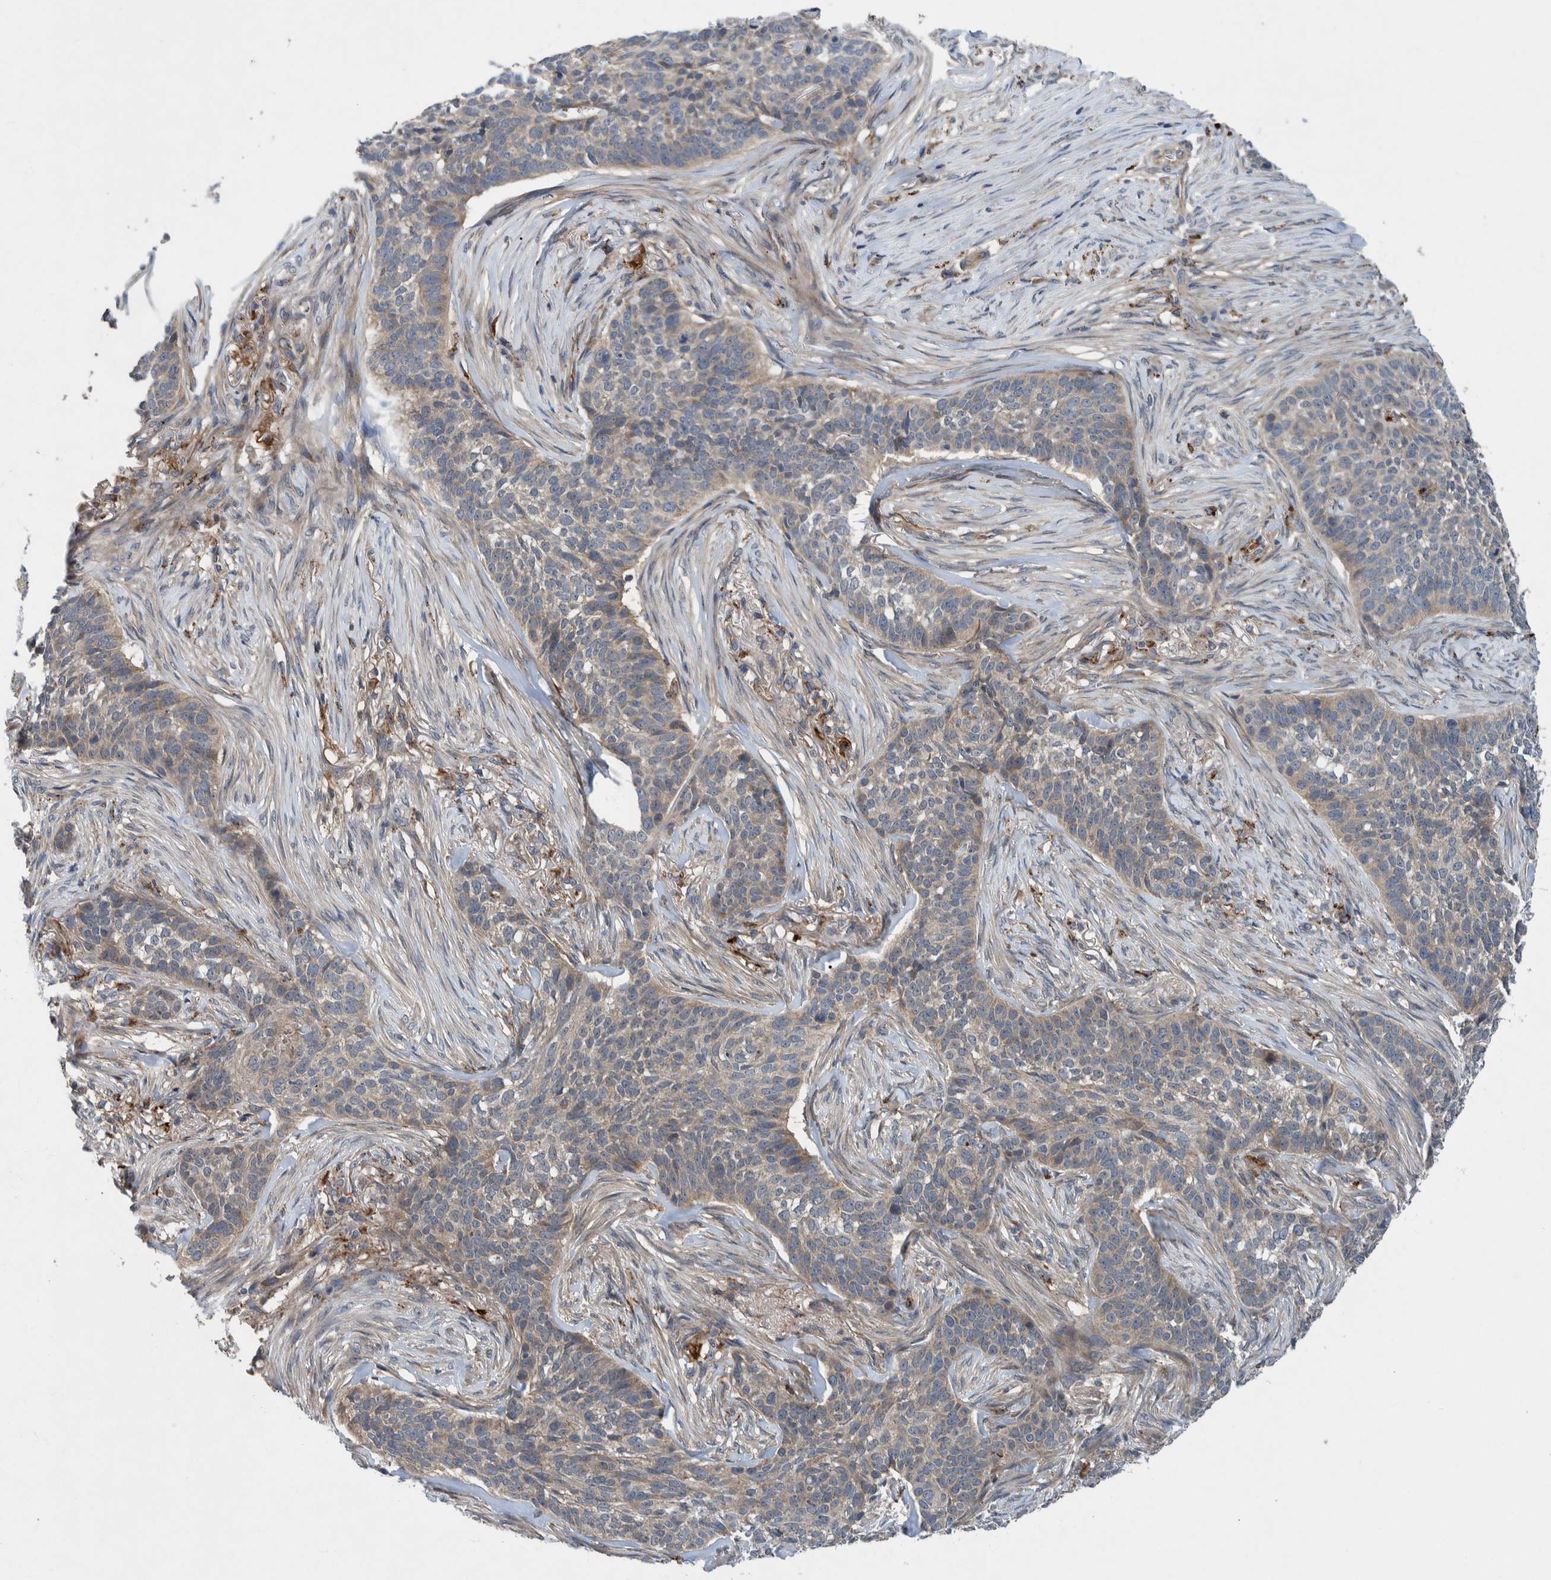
{"staining": {"intensity": "weak", "quantity": "<25%", "location": "cytoplasmic/membranous"}, "tissue": "skin cancer", "cell_type": "Tumor cells", "image_type": "cancer", "snomed": [{"axis": "morphology", "description": "Basal cell carcinoma"}, {"axis": "topography", "description": "Skin"}], "caption": "Immunohistochemical staining of skin cancer (basal cell carcinoma) shows no significant staining in tumor cells.", "gene": "ITIH3", "patient": {"sex": "male", "age": 85}}